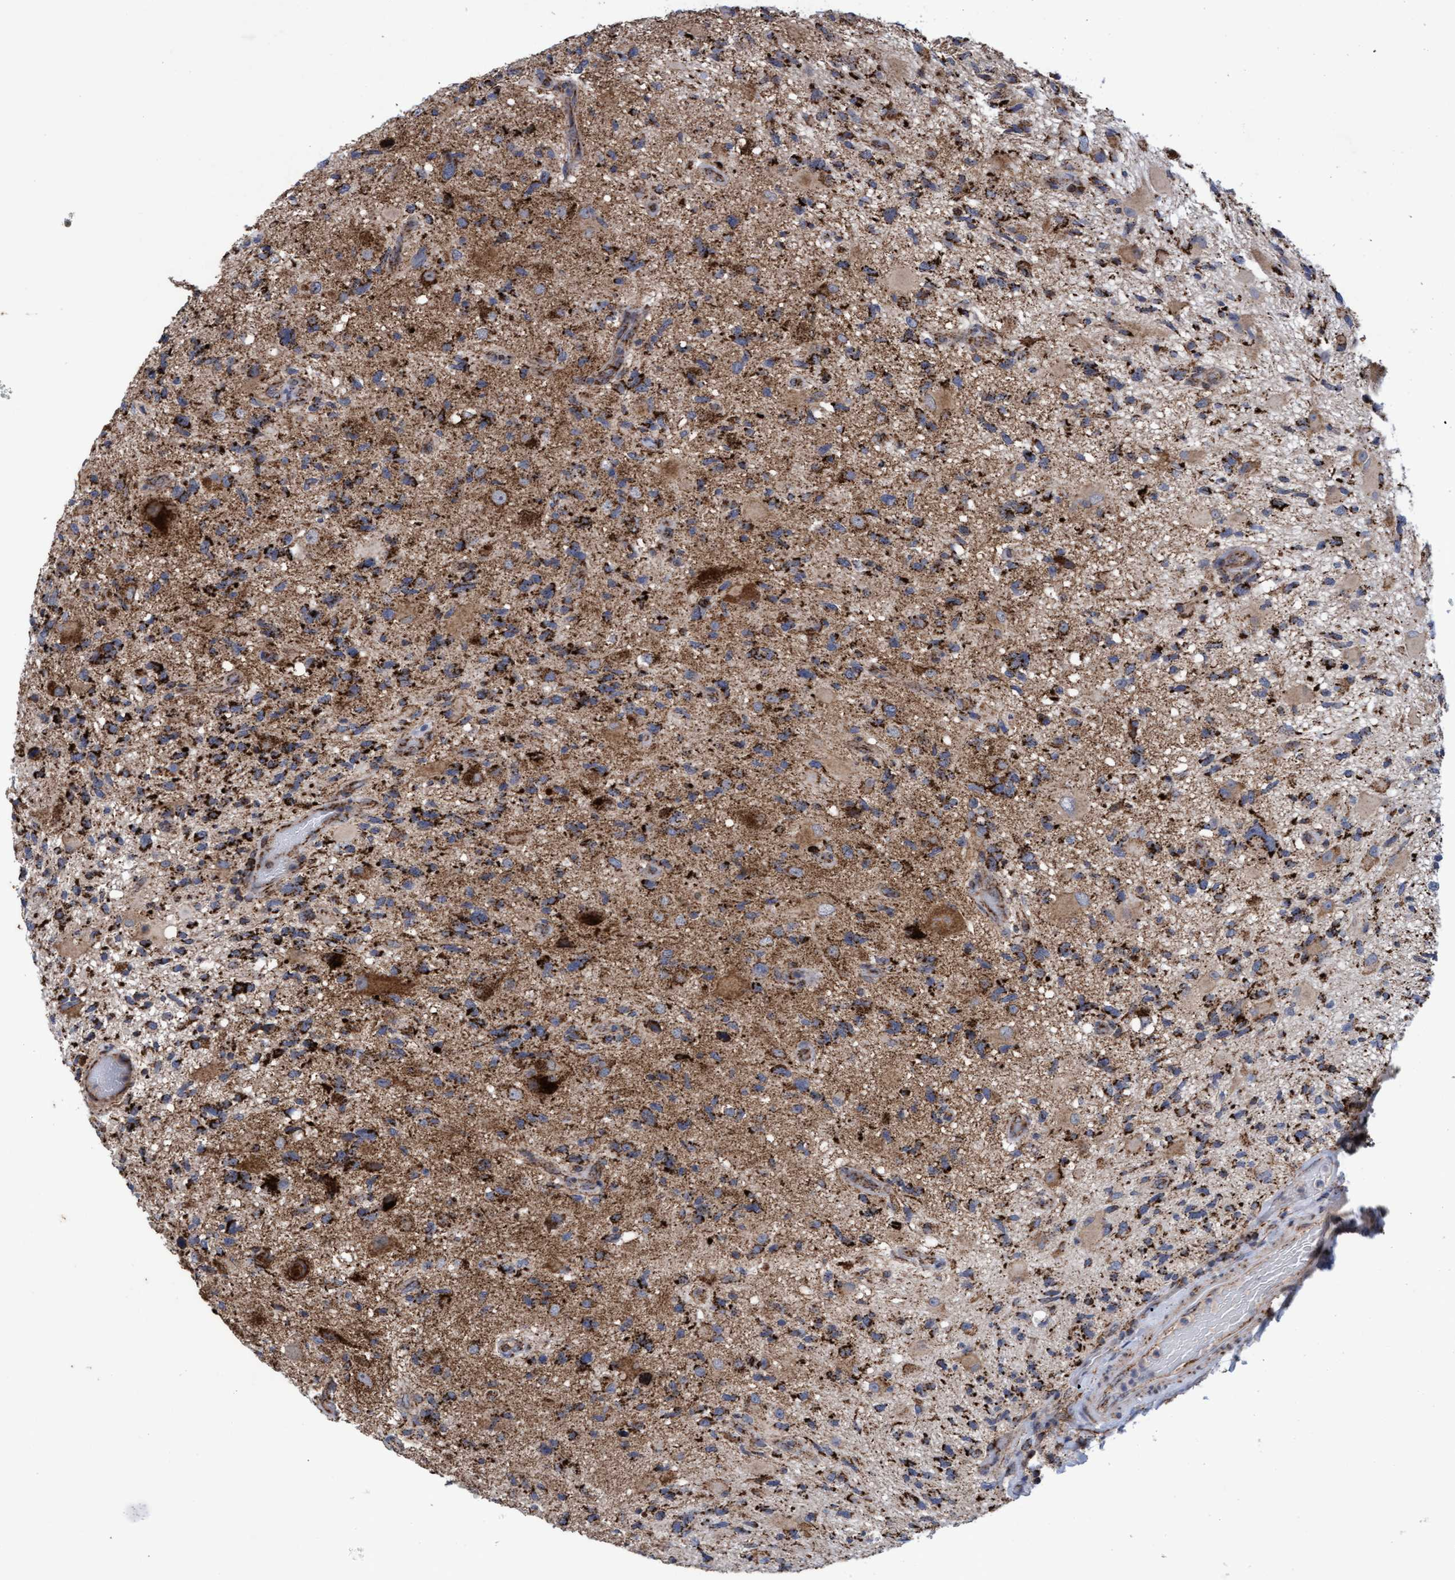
{"staining": {"intensity": "strong", "quantity": ">75%", "location": "cytoplasmic/membranous"}, "tissue": "glioma", "cell_type": "Tumor cells", "image_type": "cancer", "snomed": [{"axis": "morphology", "description": "Glioma, malignant, High grade"}, {"axis": "topography", "description": "Brain"}], "caption": "A brown stain shows strong cytoplasmic/membranous staining of a protein in glioma tumor cells. (Stains: DAB in brown, nuclei in blue, Microscopy: brightfield microscopy at high magnification).", "gene": "MRPL38", "patient": {"sex": "male", "age": 33}}